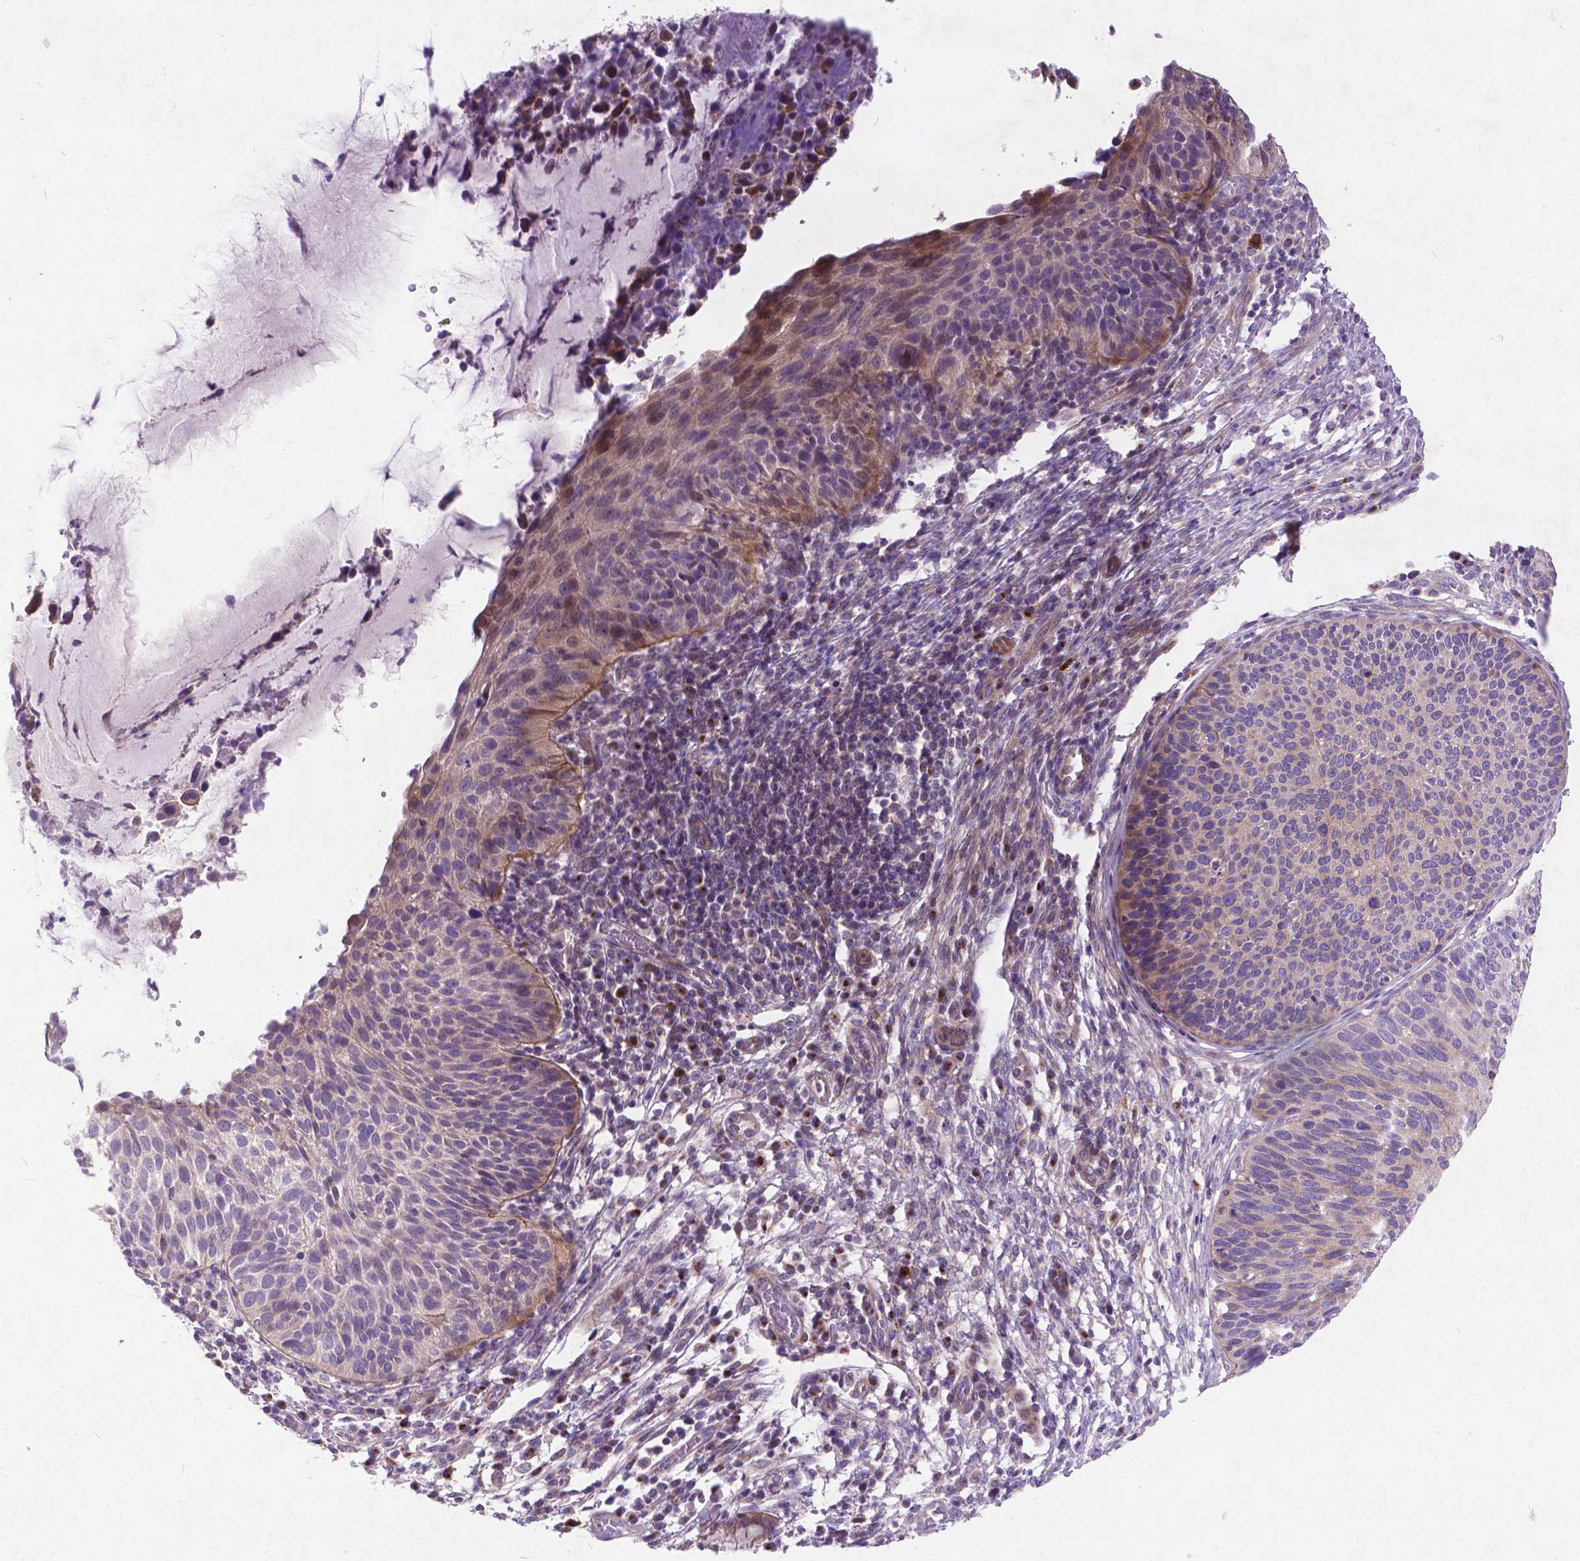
{"staining": {"intensity": "moderate", "quantity": "<25%", "location": "cytoplasmic/membranous"}, "tissue": "cervical cancer", "cell_type": "Tumor cells", "image_type": "cancer", "snomed": [{"axis": "morphology", "description": "Squamous cell carcinoma, NOS"}, {"axis": "topography", "description": "Cervix"}], "caption": "This photomicrograph displays cervical cancer stained with IHC to label a protein in brown. The cytoplasmic/membranous of tumor cells show moderate positivity for the protein. Nuclei are counter-stained blue.", "gene": "ATG4D", "patient": {"sex": "female", "age": 36}}